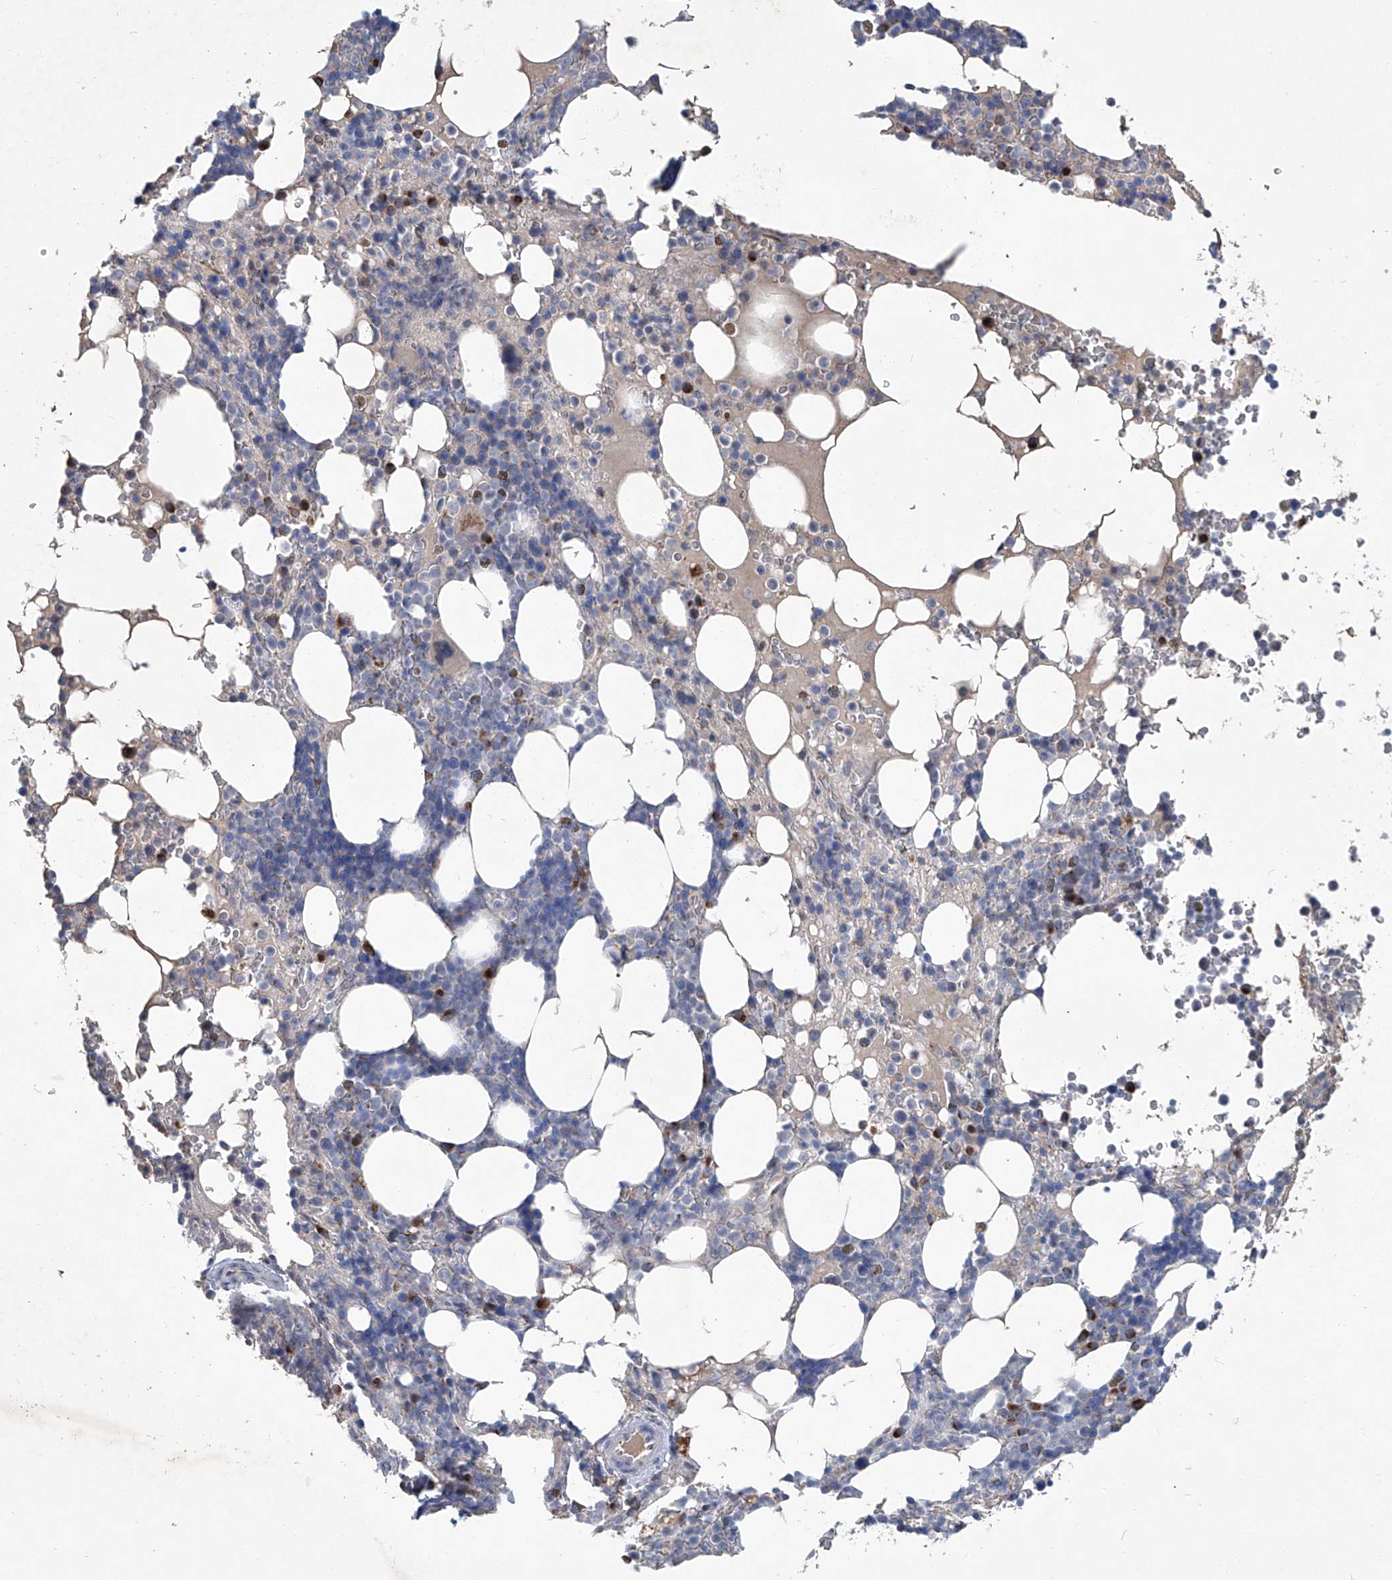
{"staining": {"intensity": "moderate", "quantity": "<25%", "location": "cytoplasmic/membranous"}, "tissue": "bone marrow", "cell_type": "Hematopoietic cells", "image_type": "normal", "snomed": [{"axis": "morphology", "description": "Normal tissue, NOS"}, {"axis": "topography", "description": "Bone marrow"}], "caption": "Protein staining displays moderate cytoplasmic/membranous expression in about <25% of hematopoietic cells in benign bone marrow. (DAB (3,3'-diaminobenzidine) IHC with brightfield microscopy, high magnification).", "gene": "PCSK5", "patient": {"sex": "male", "age": 58}}